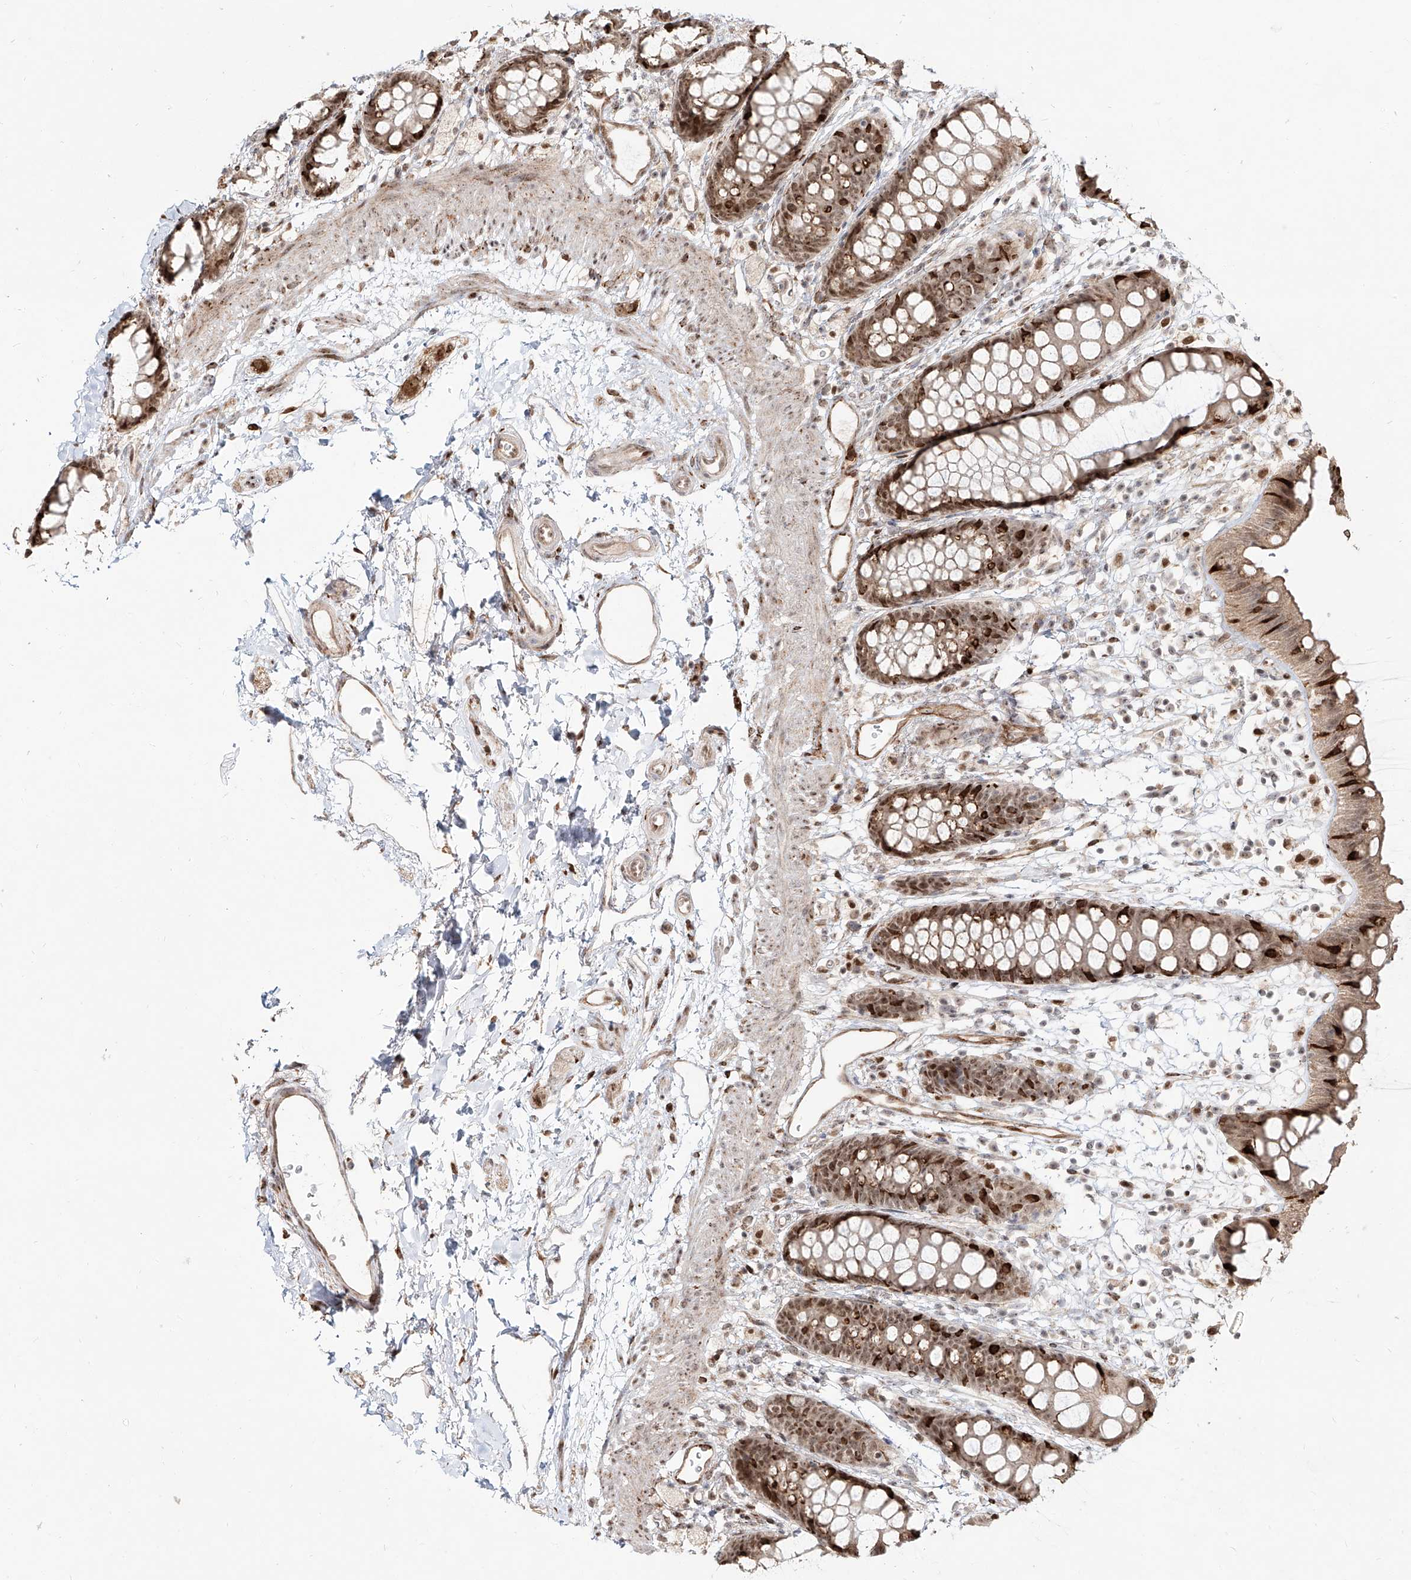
{"staining": {"intensity": "moderate", "quantity": ">75%", "location": "cytoplasmic/membranous,nuclear"}, "tissue": "rectum", "cell_type": "Glandular cells", "image_type": "normal", "snomed": [{"axis": "morphology", "description": "Normal tissue, NOS"}, {"axis": "topography", "description": "Rectum"}], "caption": "A high-resolution photomicrograph shows immunohistochemistry staining of normal rectum, which reveals moderate cytoplasmic/membranous,nuclear expression in about >75% of glandular cells.", "gene": "ZNF710", "patient": {"sex": "female", "age": 65}}